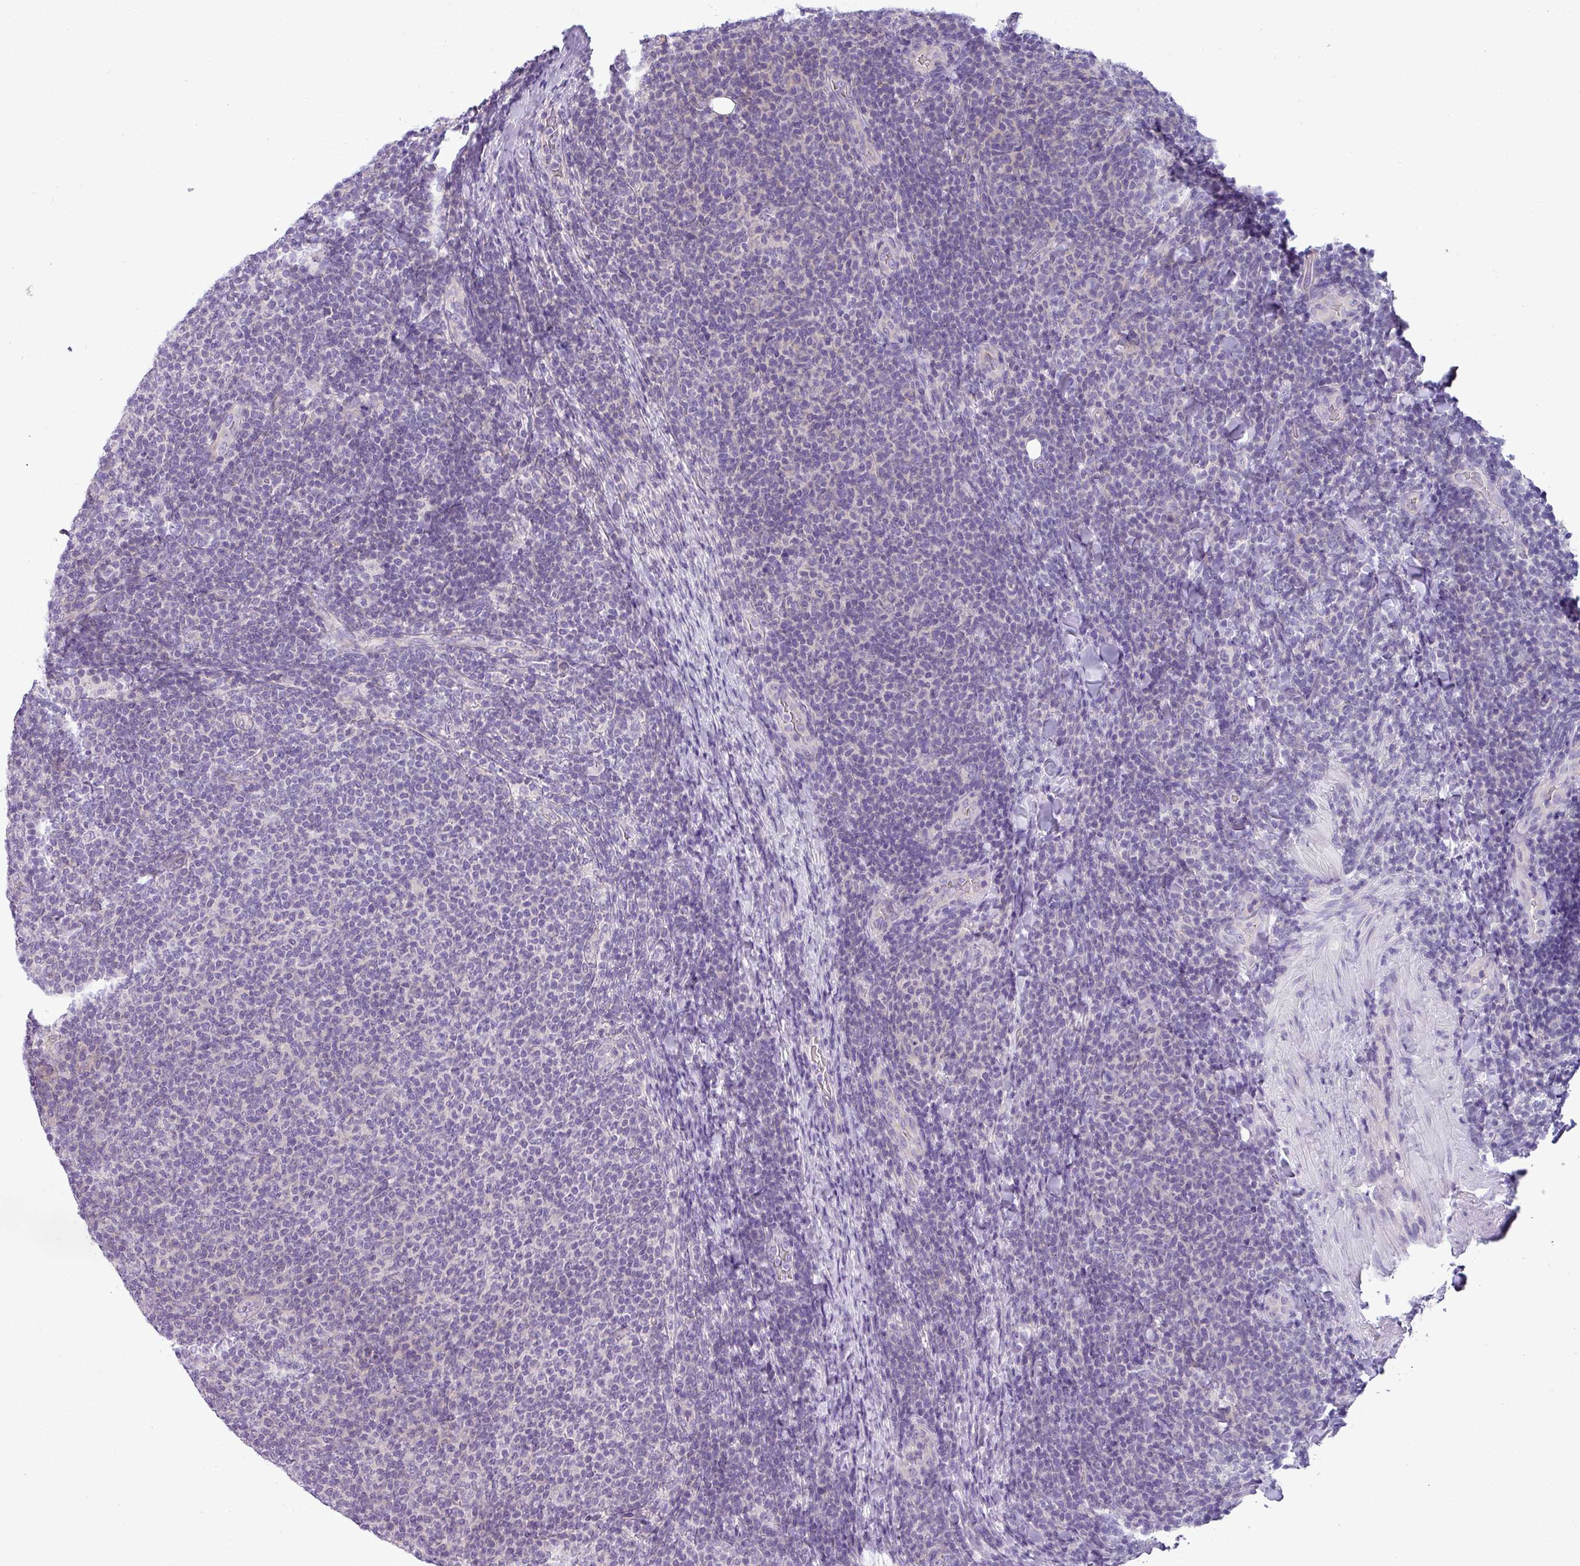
{"staining": {"intensity": "negative", "quantity": "none", "location": "none"}, "tissue": "lymphoma", "cell_type": "Tumor cells", "image_type": "cancer", "snomed": [{"axis": "morphology", "description": "Malignant lymphoma, non-Hodgkin's type, Low grade"}, {"axis": "topography", "description": "Lymph node"}], "caption": "Photomicrograph shows no significant protein staining in tumor cells of low-grade malignant lymphoma, non-Hodgkin's type.", "gene": "PALS2", "patient": {"sex": "male", "age": 66}}